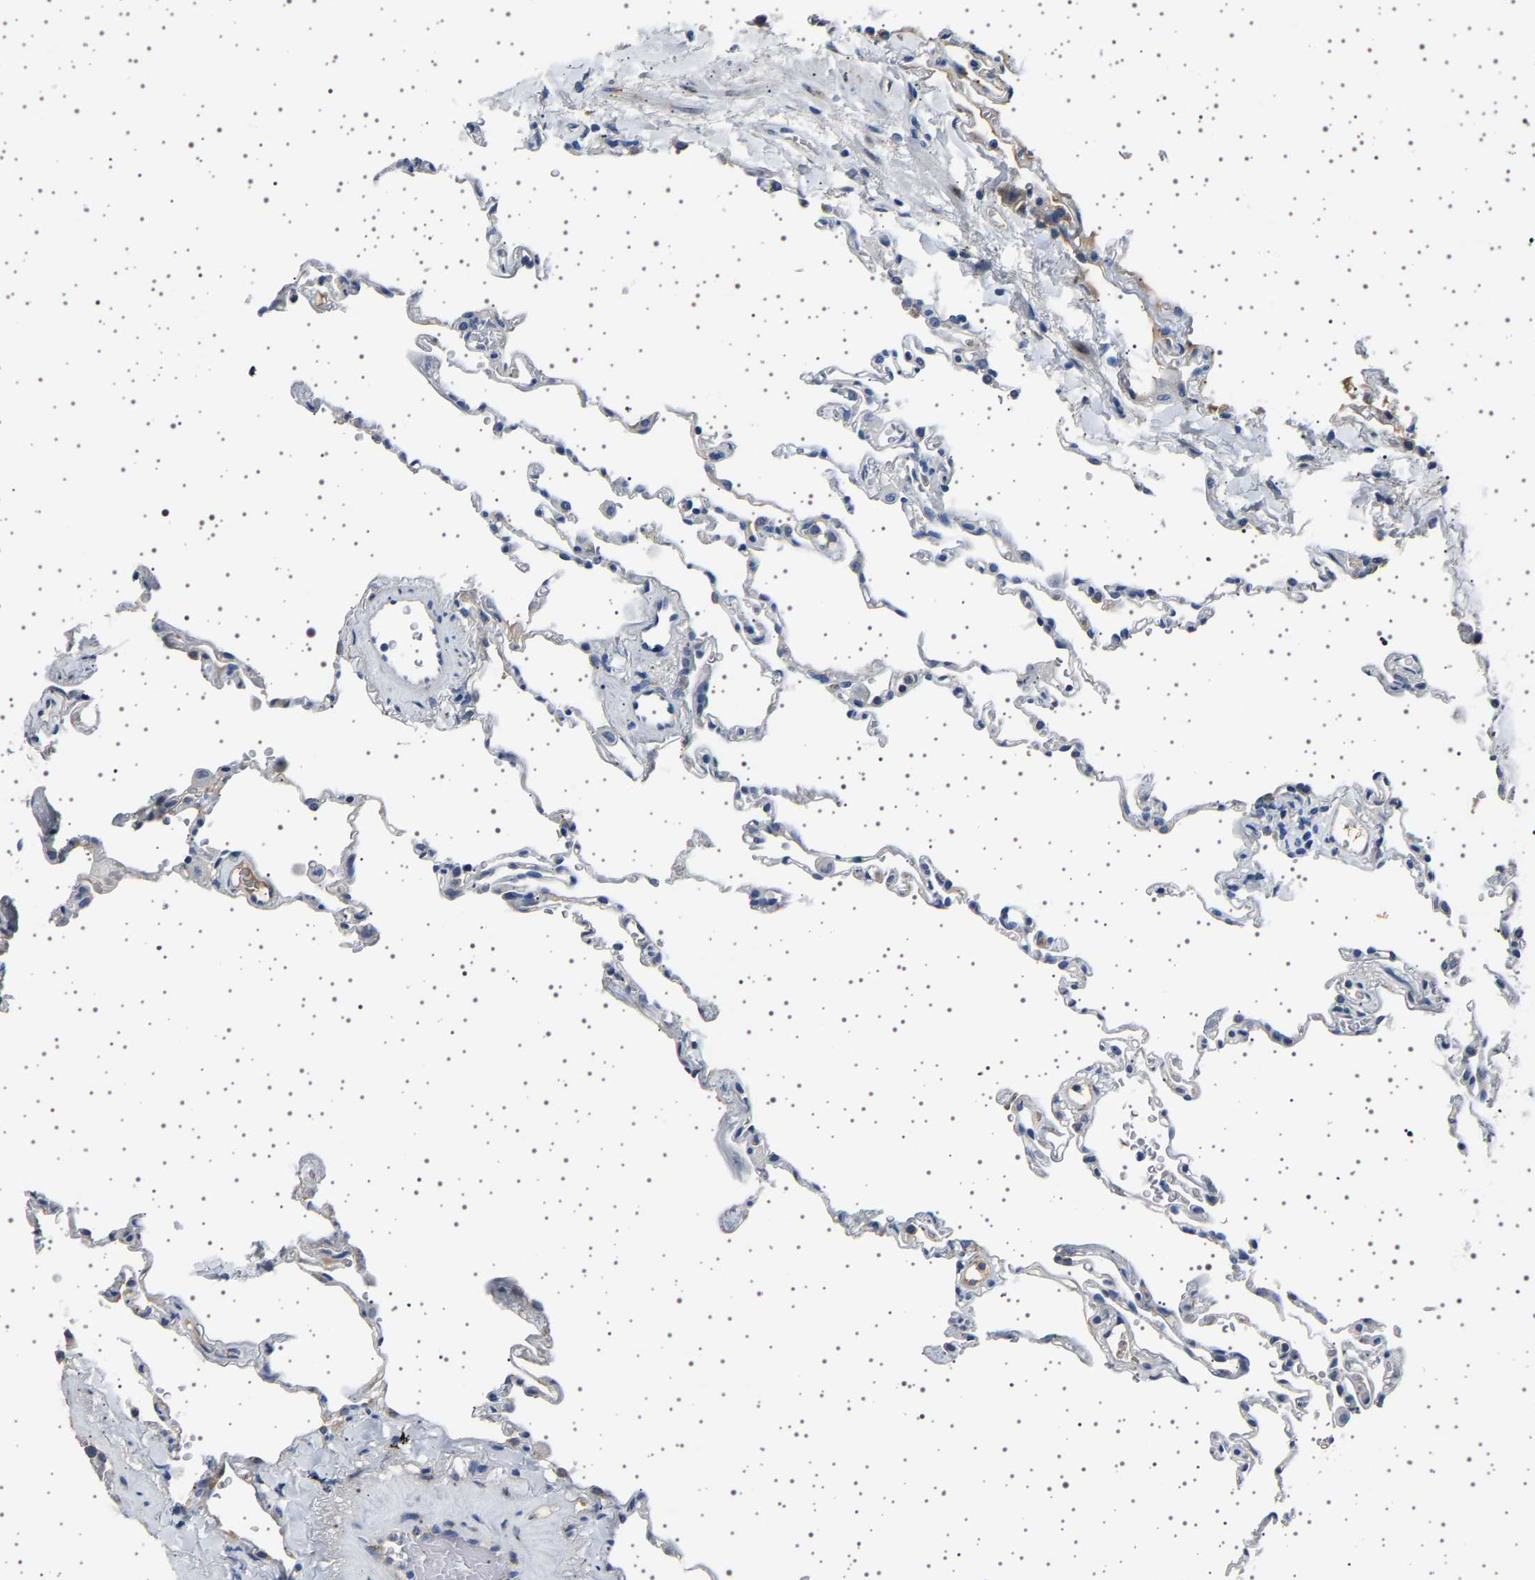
{"staining": {"intensity": "moderate", "quantity": "<25%", "location": "cytoplasmic/membranous"}, "tissue": "lung", "cell_type": "Alveolar cells", "image_type": "normal", "snomed": [{"axis": "morphology", "description": "Normal tissue, NOS"}, {"axis": "topography", "description": "Lung"}], "caption": "Lung stained with a brown dye shows moderate cytoplasmic/membranous positive expression in about <25% of alveolar cells.", "gene": "FTCD", "patient": {"sex": "male", "age": 59}}